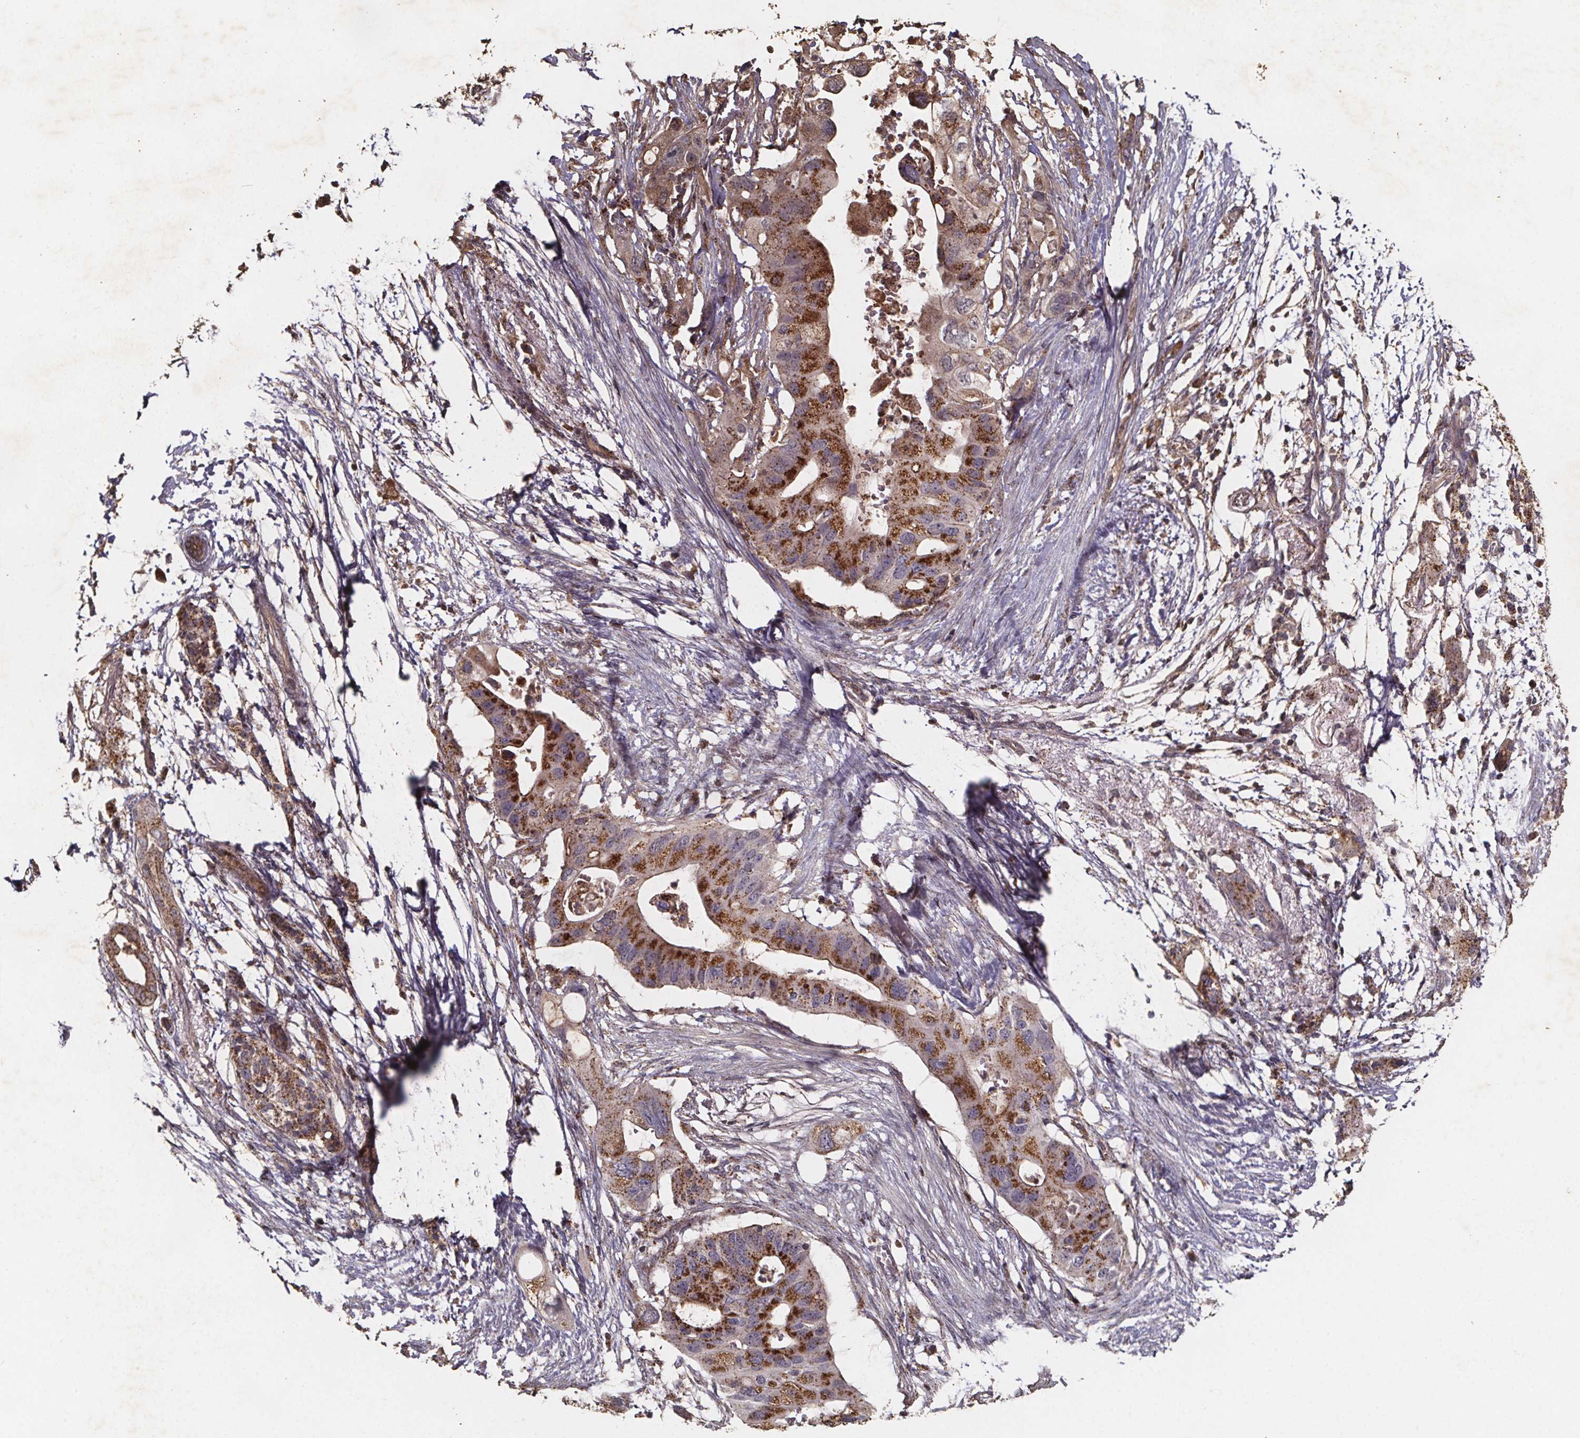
{"staining": {"intensity": "strong", "quantity": "25%-75%", "location": "cytoplasmic/membranous"}, "tissue": "pancreatic cancer", "cell_type": "Tumor cells", "image_type": "cancer", "snomed": [{"axis": "morphology", "description": "Adenocarcinoma, NOS"}, {"axis": "topography", "description": "Pancreas"}], "caption": "Pancreatic cancer tissue exhibits strong cytoplasmic/membranous expression in about 25%-75% of tumor cells", "gene": "ZNF879", "patient": {"sex": "female", "age": 72}}